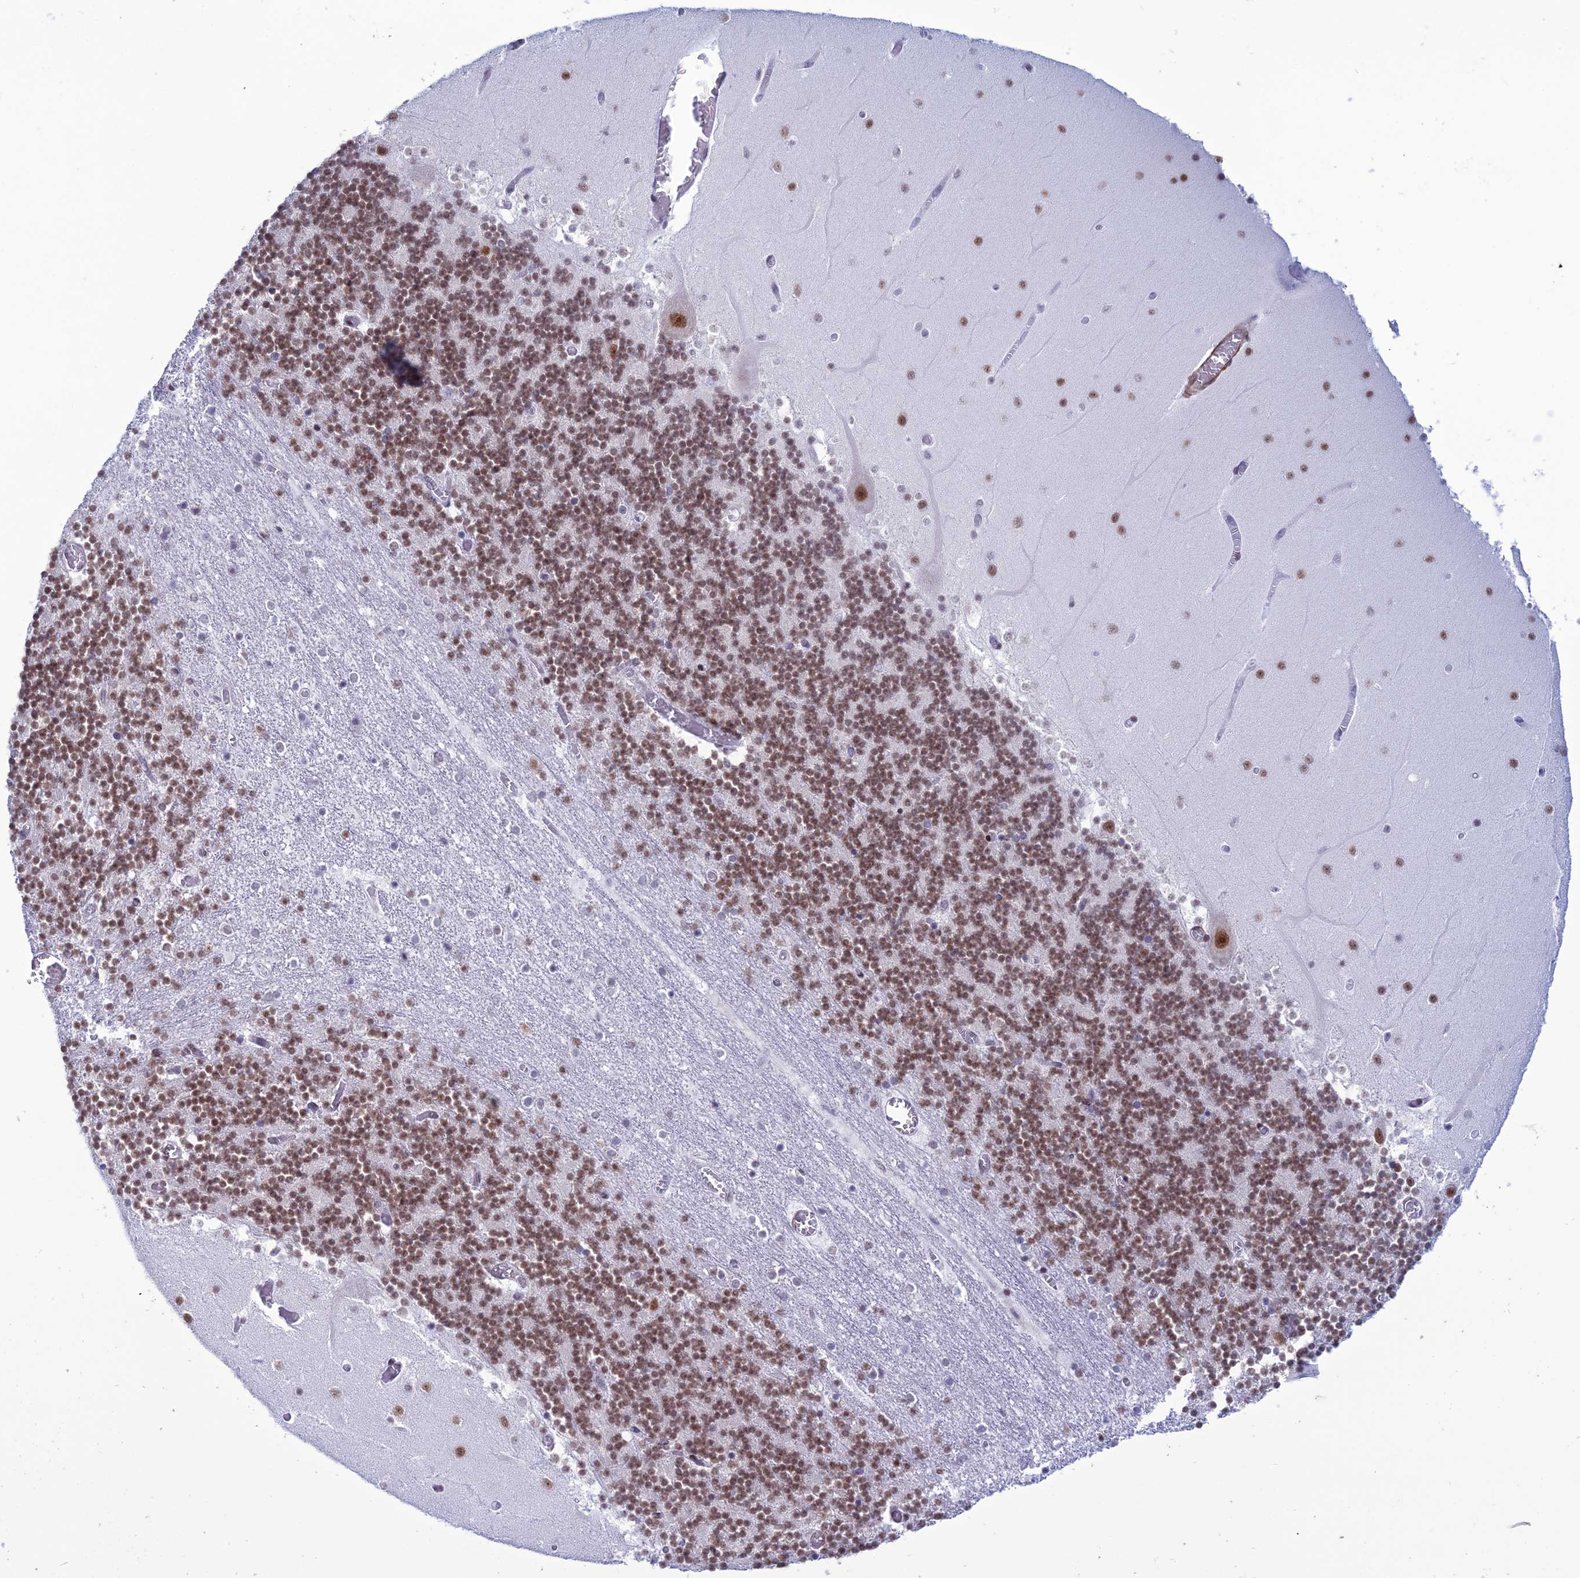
{"staining": {"intensity": "moderate", "quantity": ">75%", "location": "nuclear"}, "tissue": "cerebellum", "cell_type": "Cells in granular layer", "image_type": "normal", "snomed": [{"axis": "morphology", "description": "Normal tissue, NOS"}, {"axis": "topography", "description": "Cerebellum"}], "caption": "Brown immunohistochemical staining in benign human cerebellum exhibits moderate nuclear positivity in approximately >75% of cells in granular layer.", "gene": "U2AF1", "patient": {"sex": "female", "age": 28}}